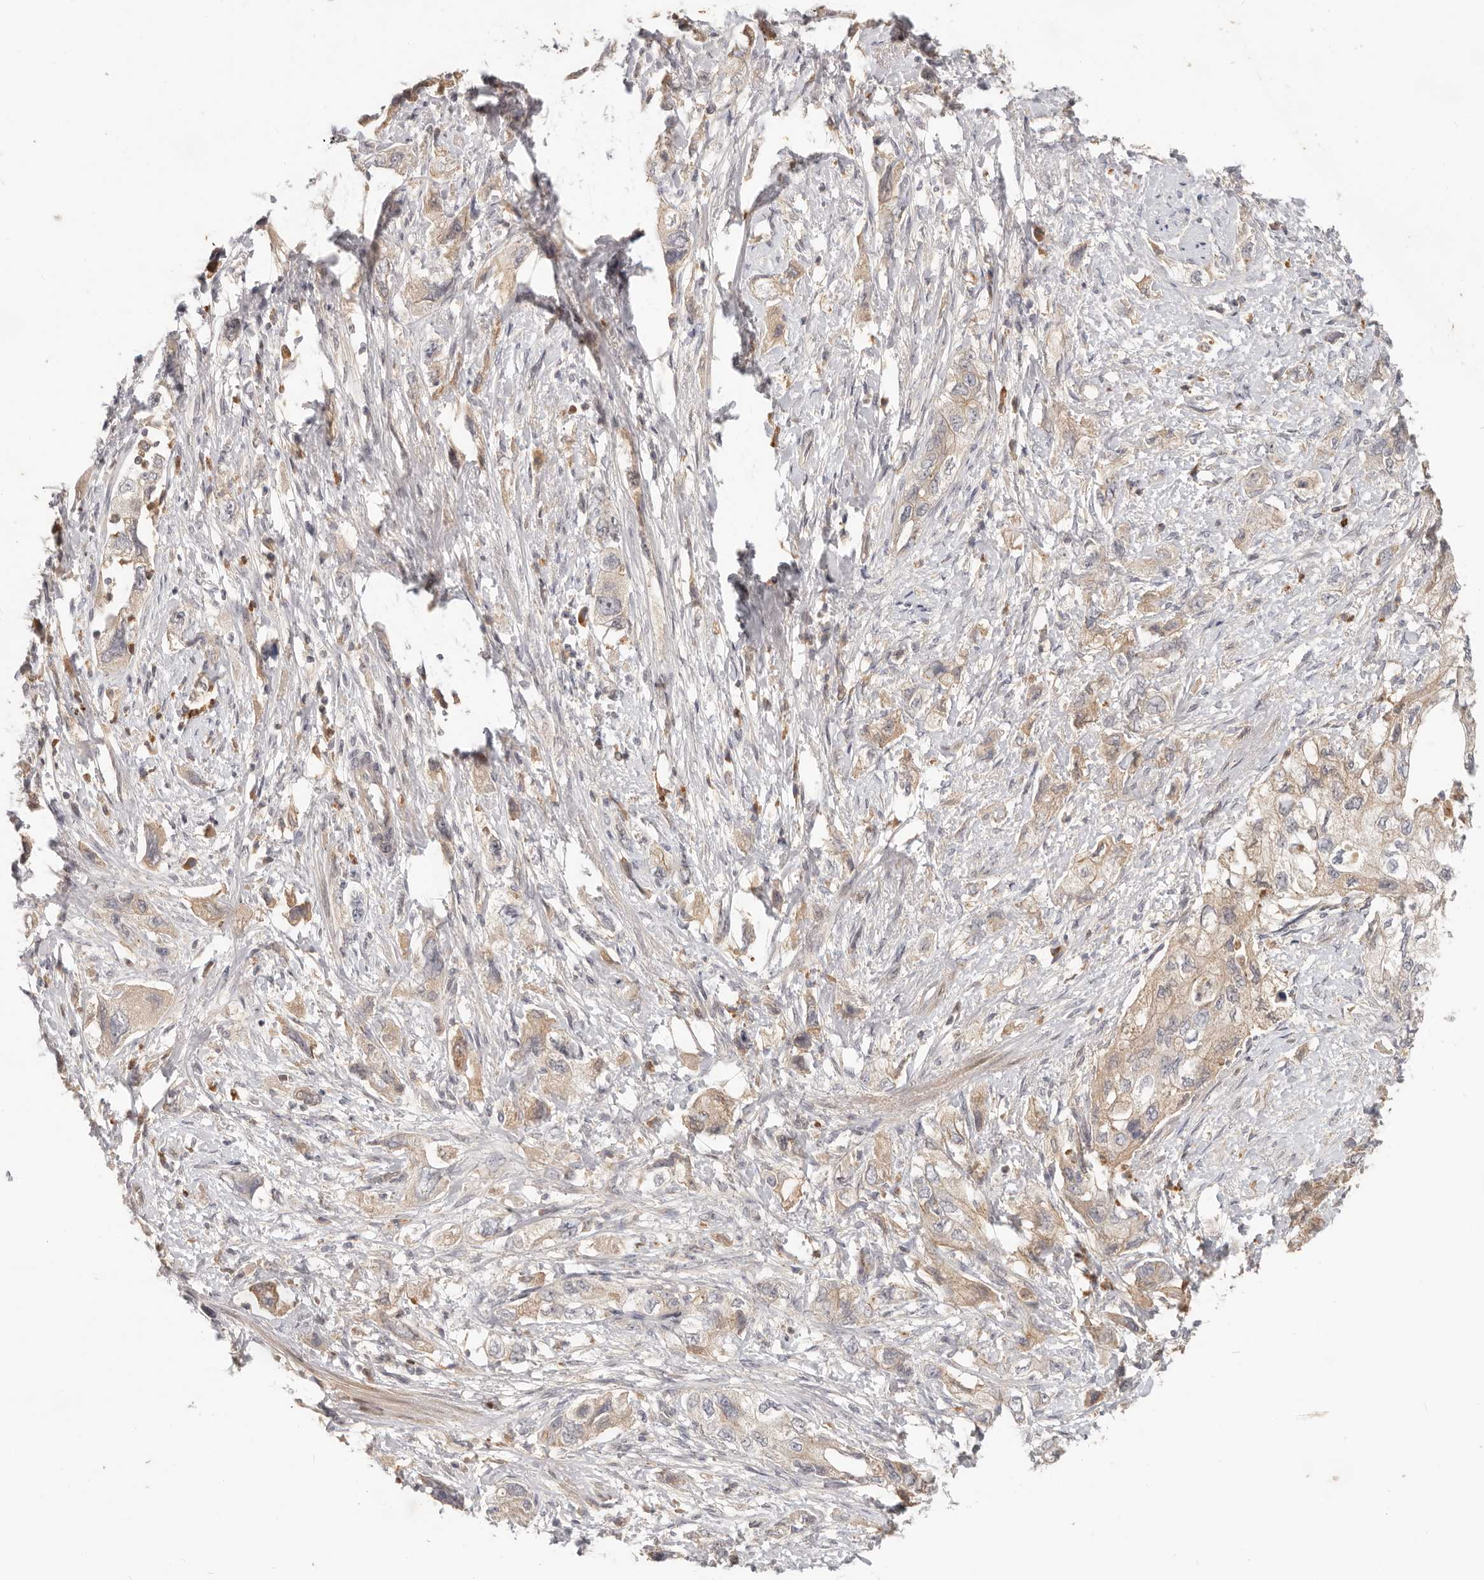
{"staining": {"intensity": "weak", "quantity": ">75%", "location": "cytoplasmic/membranous"}, "tissue": "pancreatic cancer", "cell_type": "Tumor cells", "image_type": "cancer", "snomed": [{"axis": "morphology", "description": "Adenocarcinoma, NOS"}, {"axis": "topography", "description": "Pancreas"}], "caption": "This is an image of immunohistochemistry staining of adenocarcinoma (pancreatic), which shows weak positivity in the cytoplasmic/membranous of tumor cells.", "gene": "USP49", "patient": {"sex": "female", "age": 73}}